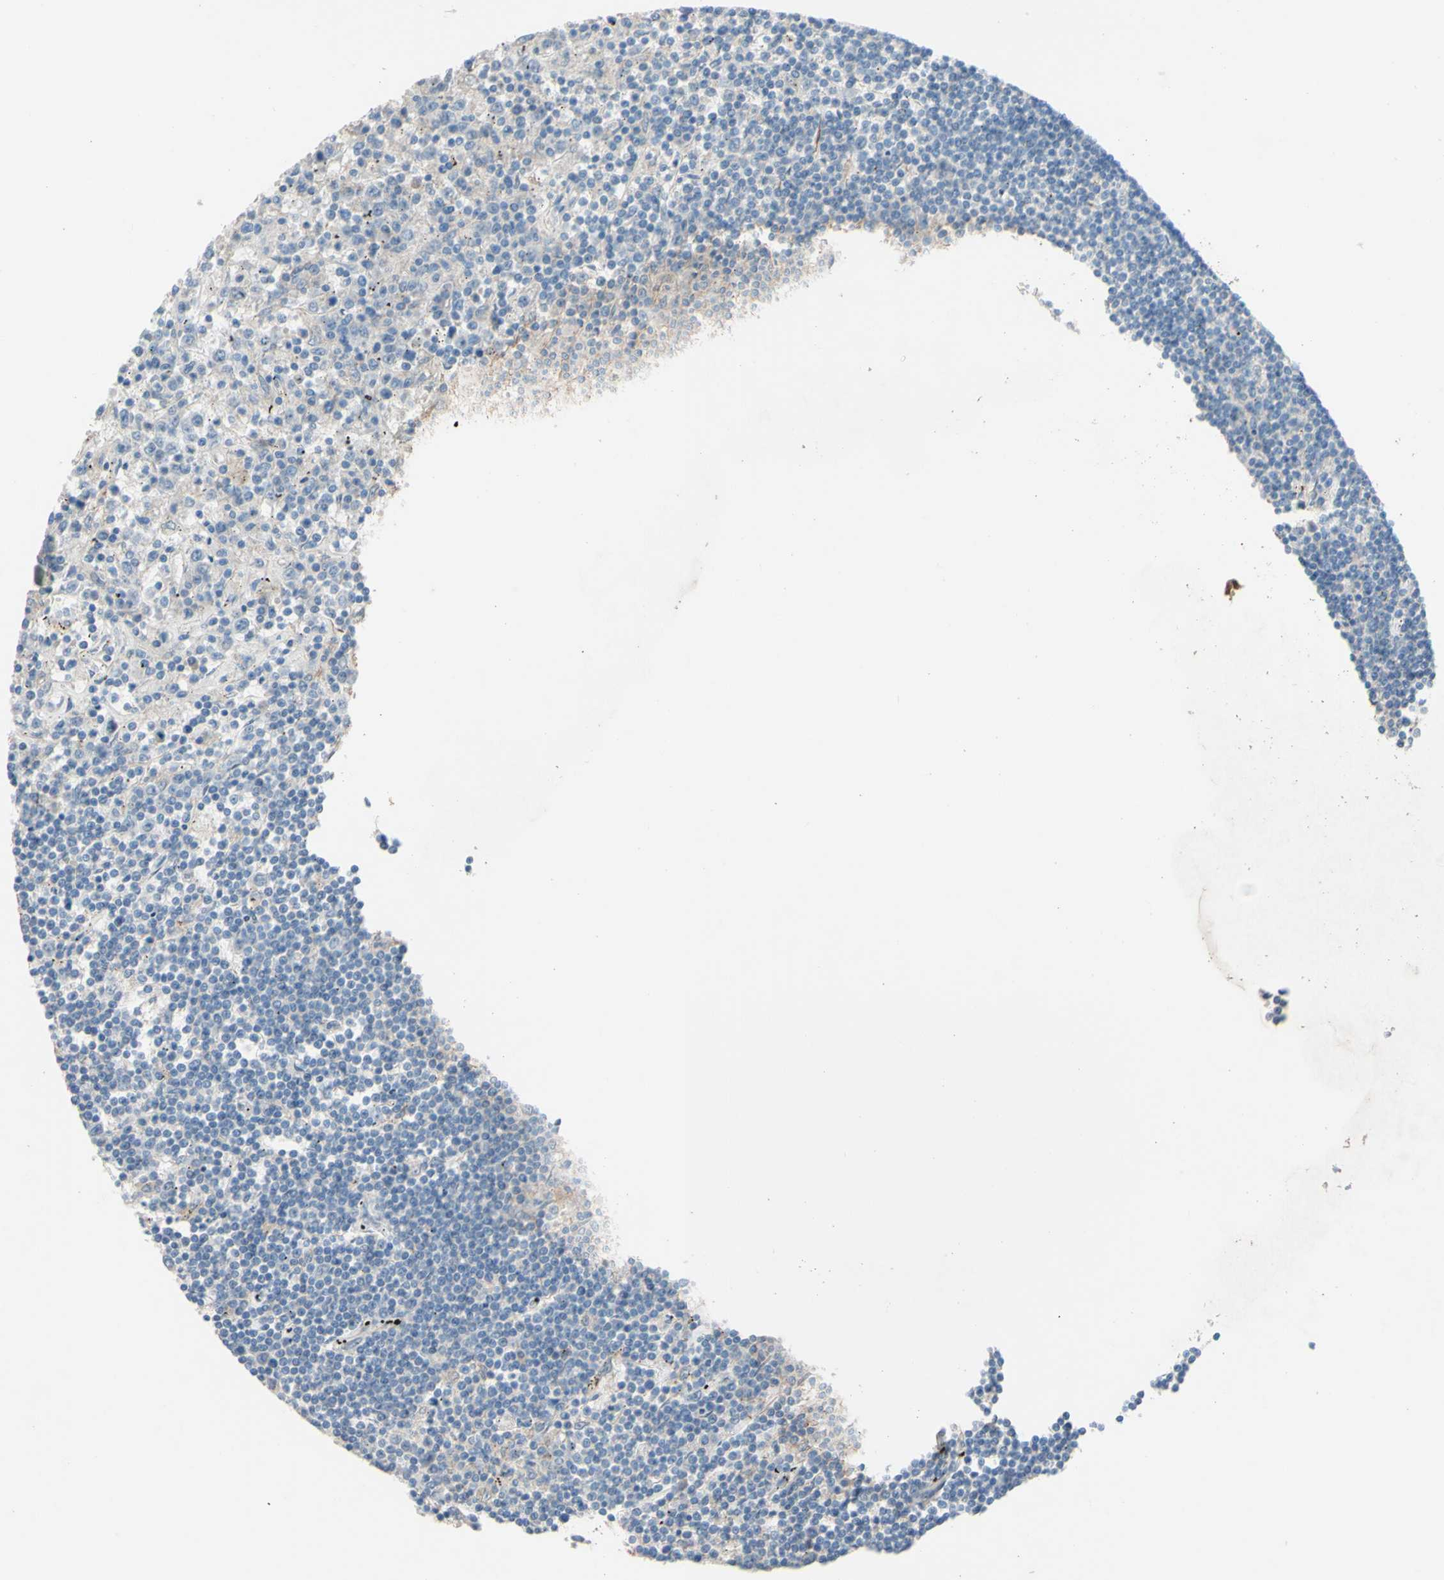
{"staining": {"intensity": "negative", "quantity": "none", "location": "none"}, "tissue": "lymphoma", "cell_type": "Tumor cells", "image_type": "cancer", "snomed": [{"axis": "morphology", "description": "Malignant lymphoma, non-Hodgkin's type, Low grade"}, {"axis": "topography", "description": "Spleen"}], "caption": "Malignant lymphoma, non-Hodgkin's type (low-grade) was stained to show a protein in brown. There is no significant positivity in tumor cells.", "gene": "CDCP1", "patient": {"sex": "male", "age": 76}}